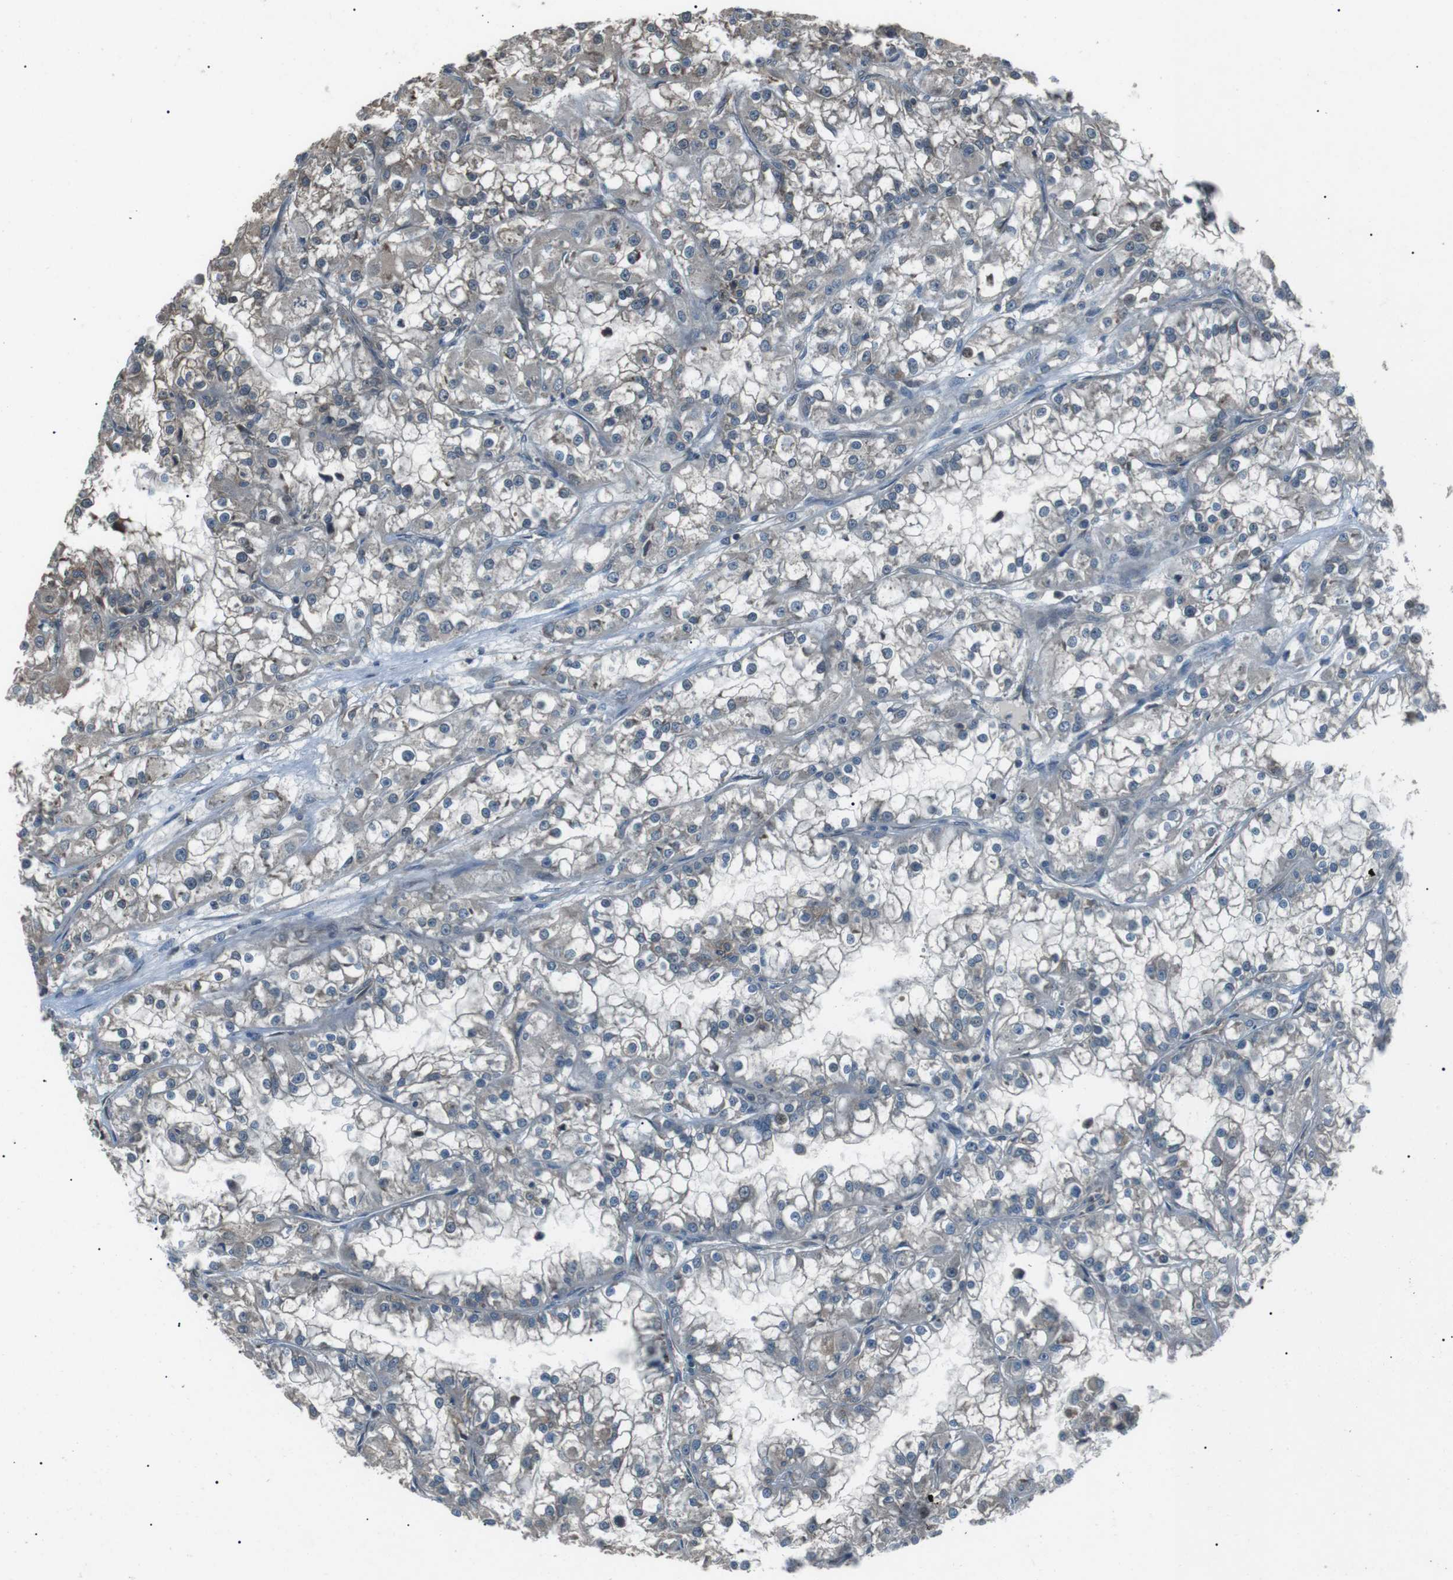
{"staining": {"intensity": "negative", "quantity": "none", "location": "none"}, "tissue": "renal cancer", "cell_type": "Tumor cells", "image_type": "cancer", "snomed": [{"axis": "morphology", "description": "Adenocarcinoma, NOS"}, {"axis": "topography", "description": "Kidney"}], "caption": "Tumor cells show no significant staining in renal cancer.", "gene": "GPR161", "patient": {"sex": "female", "age": 52}}